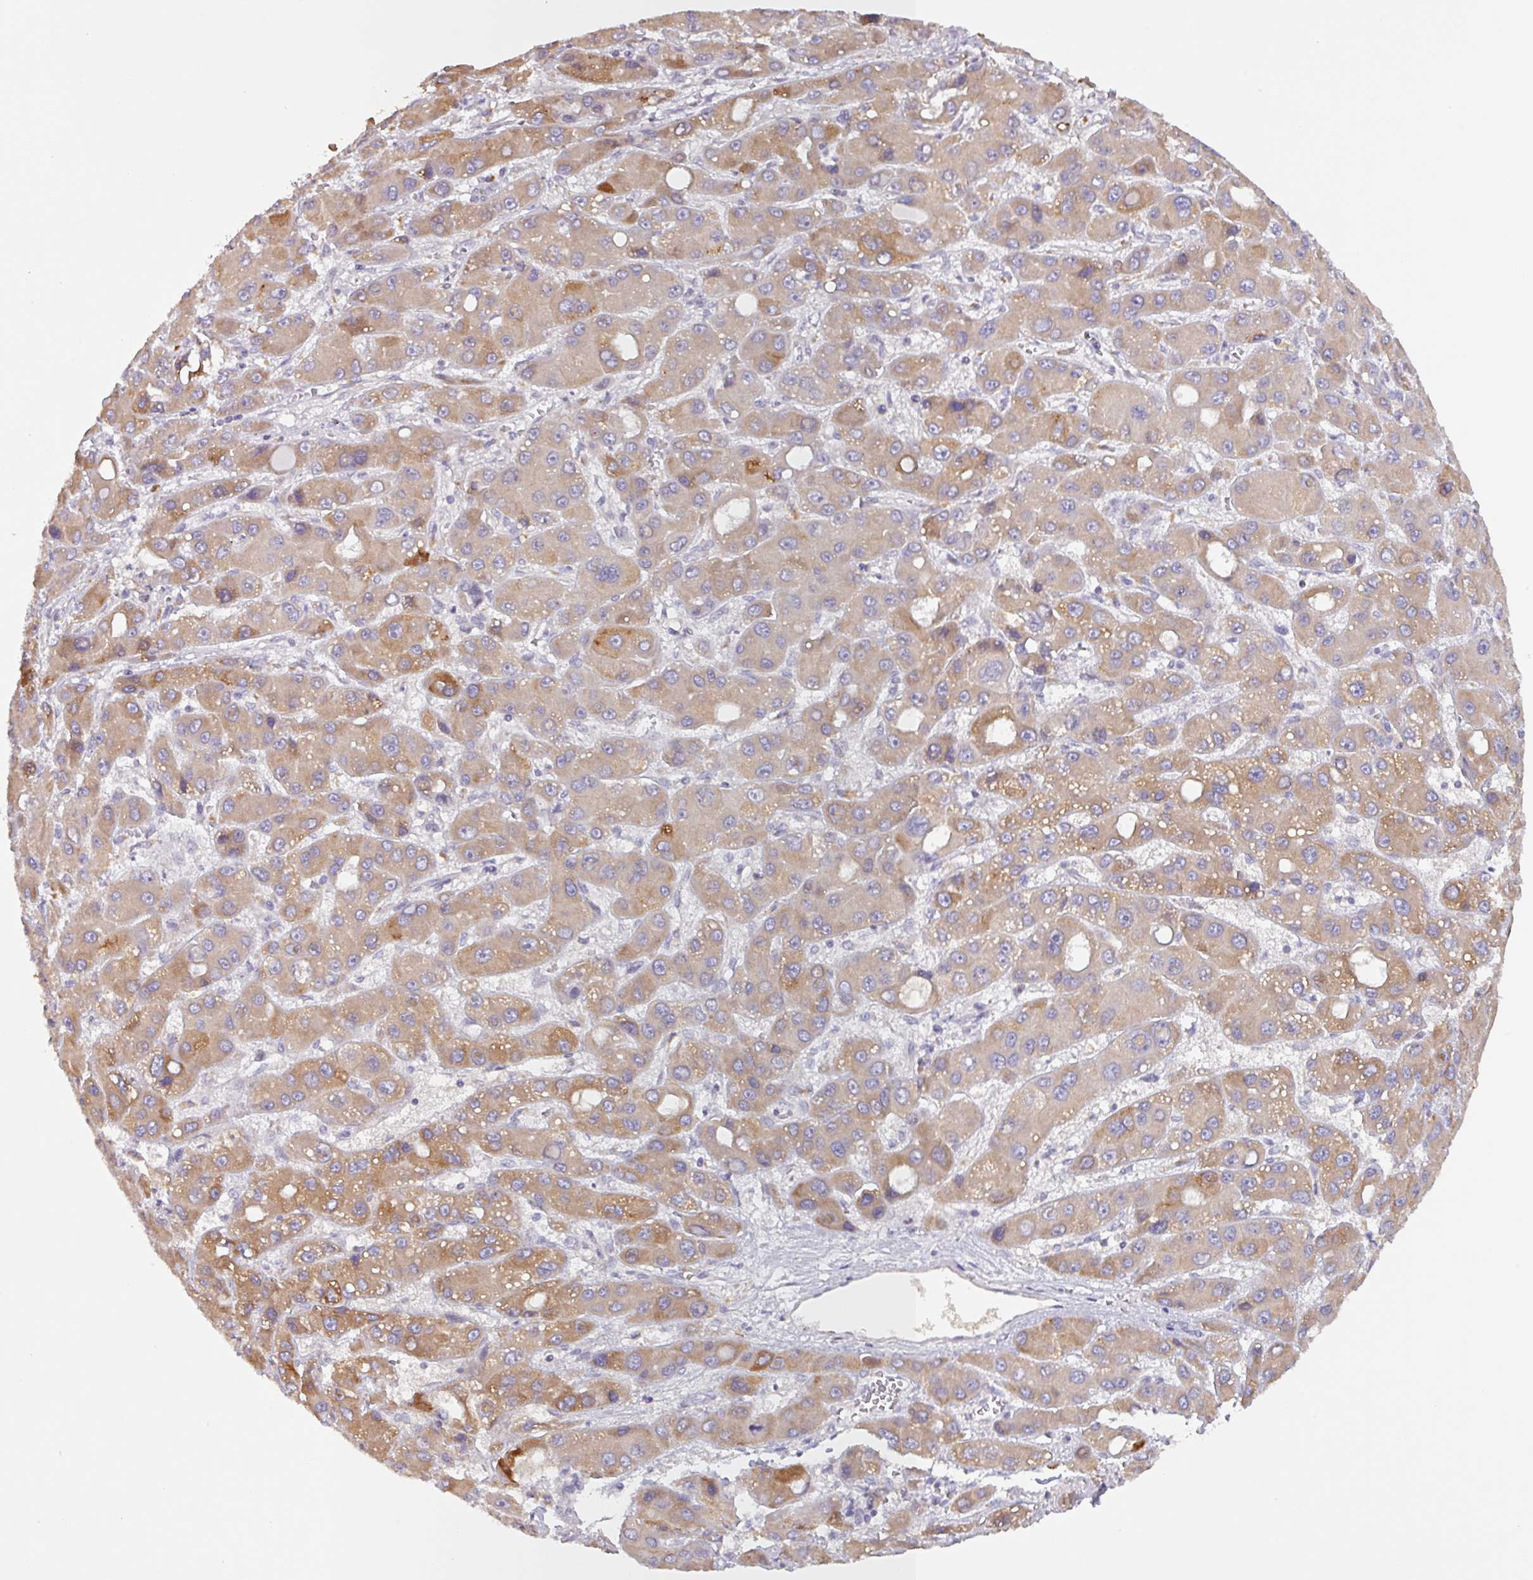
{"staining": {"intensity": "moderate", "quantity": ">75%", "location": "cytoplasmic/membranous"}, "tissue": "liver cancer", "cell_type": "Tumor cells", "image_type": "cancer", "snomed": [{"axis": "morphology", "description": "Carcinoma, Hepatocellular, NOS"}, {"axis": "topography", "description": "Liver"}], "caption": "A medium amount of moderate cytoplasmic/membranous staining is appreciated in about >75% of tumor cells in hepatocellular carcinoma (liver) tissue.", "gene": "SFTPB", "patient": {"sex": "male", "age": 55}}